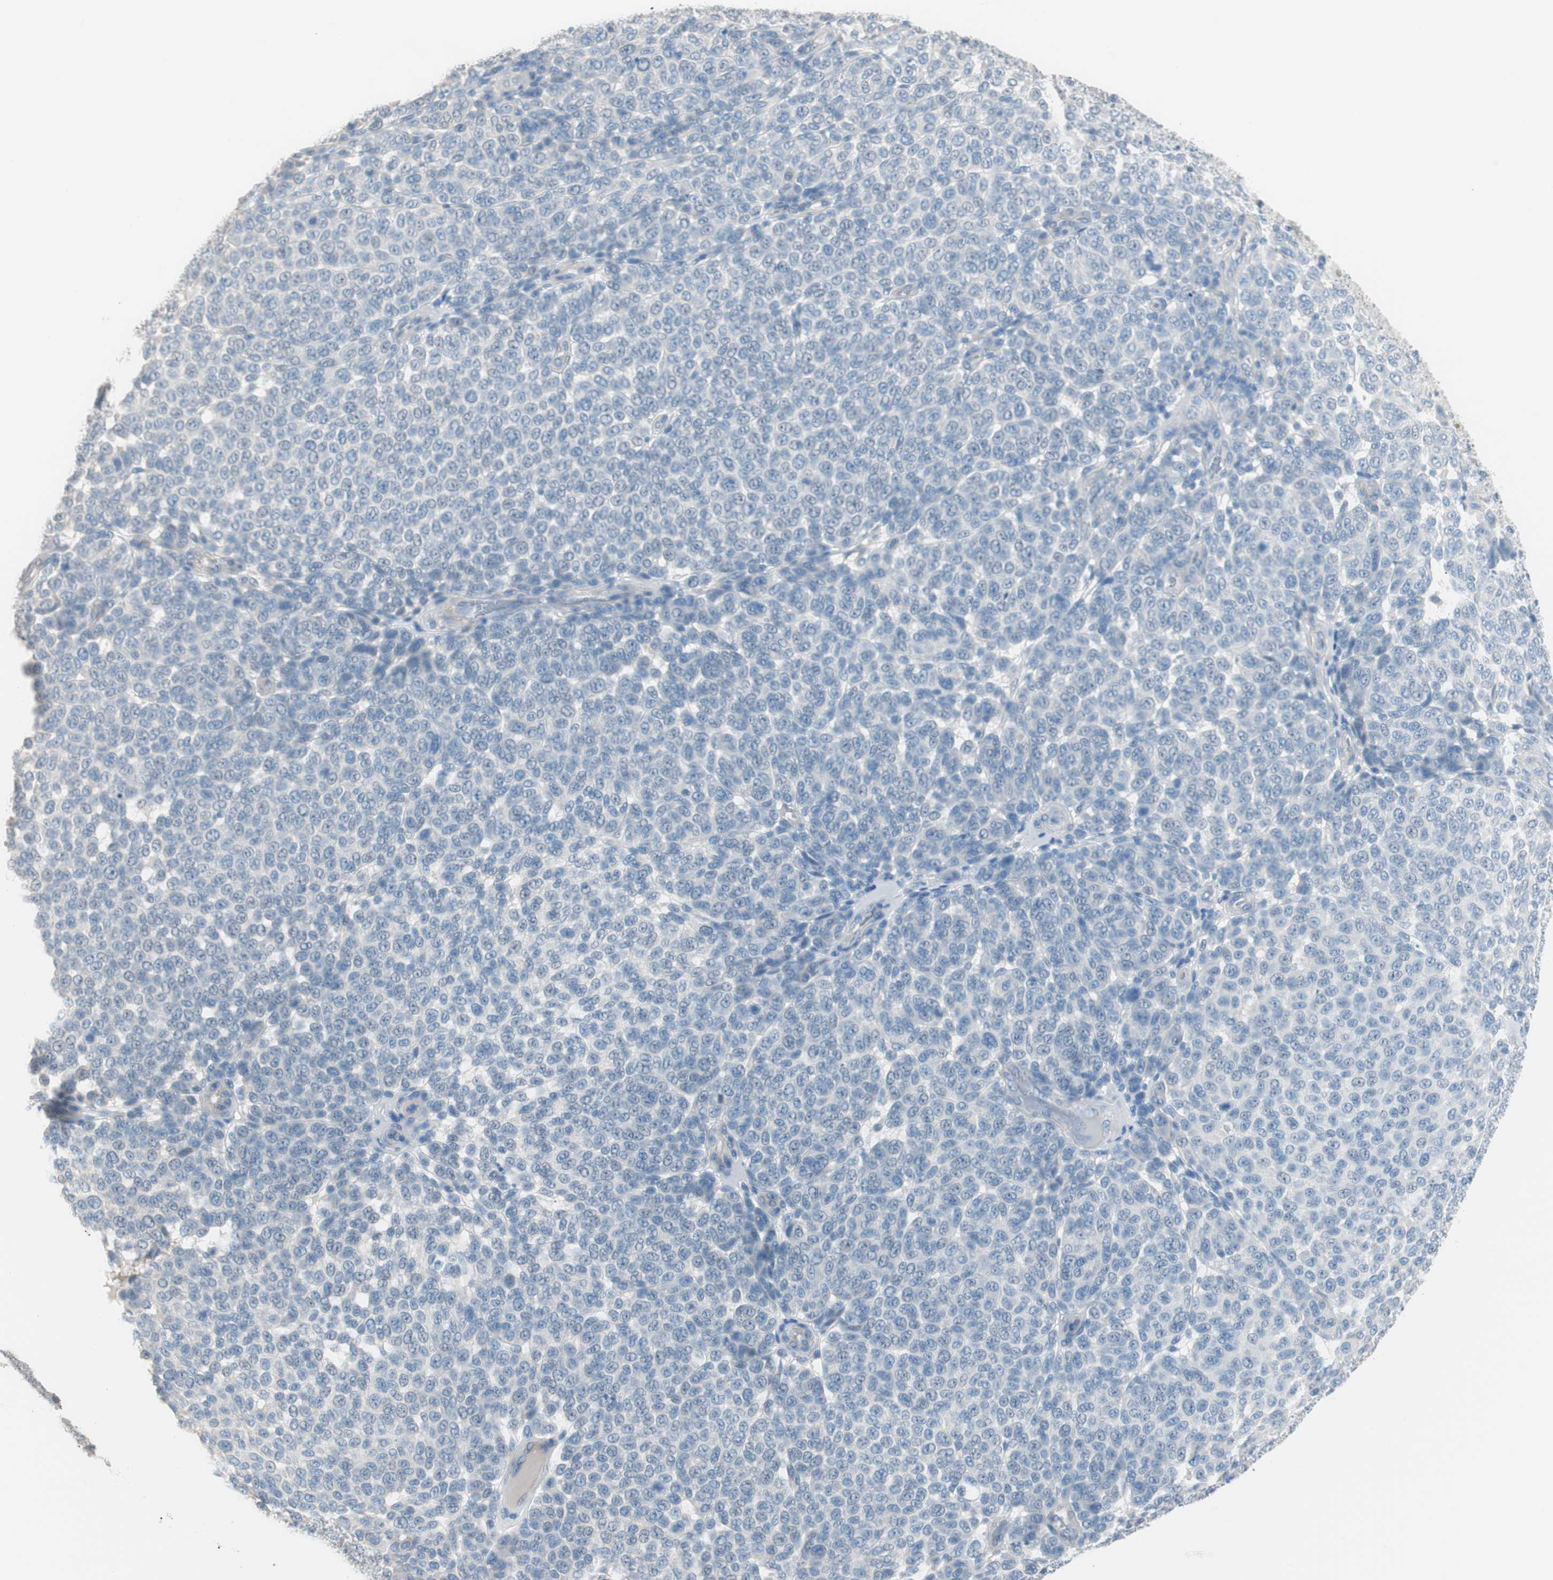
{"staining": {"intensity": "negative", "quantity": "none", "location": "none"}, "tissue": "melanoma", "cell_type": "Tumor cells", "image_type": "cancer", "snomed": [{"axis": "morphology", "description": "Malignant melanoma, NOS"}, {"axis": "topography", "description": "Skin"}], "caption": "Human malignant melanoma stained for a protein using immunohistochemistry (IHC) reveals no expression in tumor cells.", "gene": "VIL1", "patient": {"sex": "male", "age": 59}}